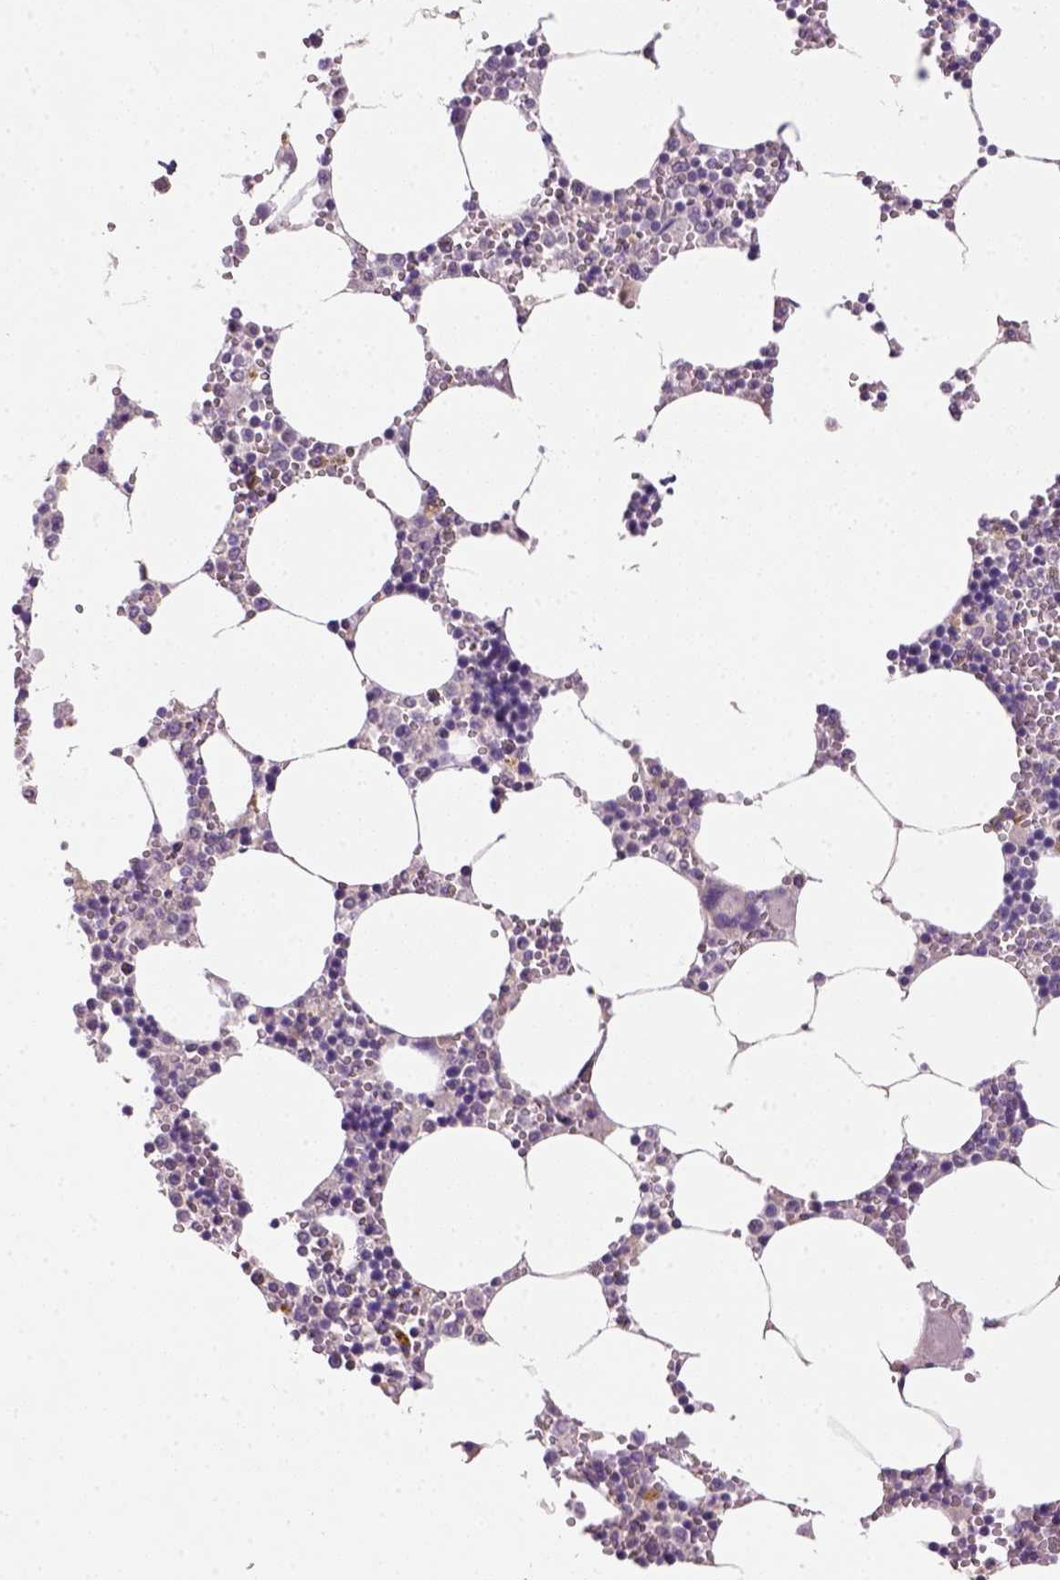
{"staining": {"intensity": "negative", "quantity": "none", "location": "none"}, "tissue": "bone marrow", "cell_type": "Hematopoietic cells", "image_type": "normal", "snomed": [{"axis": "morphology", "description": "Normal tissue, NOS"}, {"axis": "topography", "description": "Bone marrow"}], "caption": "The immunohistochemistry micrograph has no significant positivity in hematopoietic cells of bone marrow. (DAB immunohistochemistry visualized using brightfield microscopy, high magnification).", "gene": "NLGN2", "patient": {"sex": "male", "age": 54}}